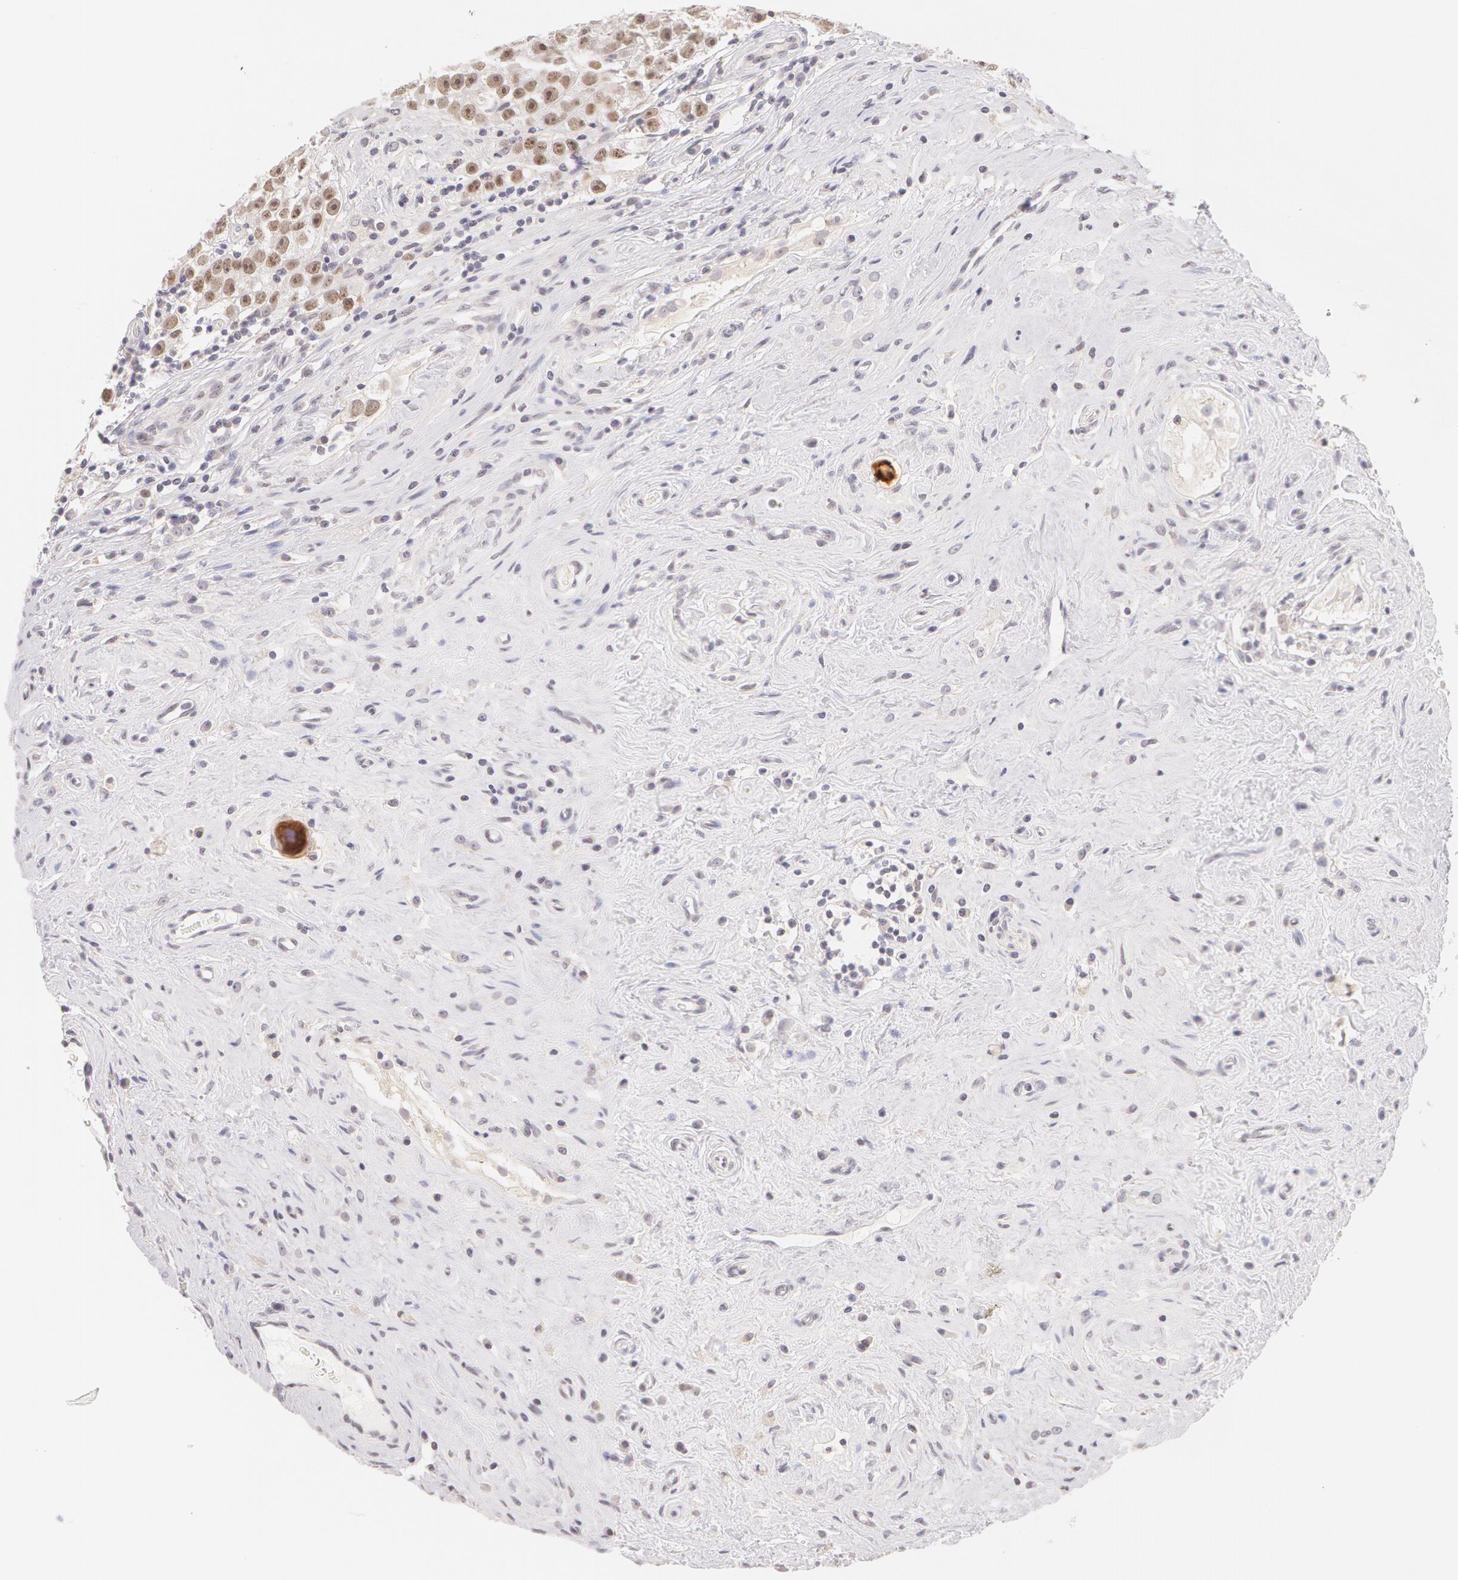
{"staining": {"intensity": "weak", "quantity": ">75%", "location": "nuclear"}, "tissue": "testis cancer", "cell_type": "Tumor cells", "image_type": "cancer", "snomed": [{"axis": "morphology", "description": "Seminoma, NOS"}, {"axis": "topography", "description": "Testis"}], "caption": "An immunohistochemistry image of neoplastic tissue is shown. Protein staining in brown highlights weak nuclear positivity in testis seminoma within tumor cells. Using DAB (brown) and hematoxylin (blue) stains, captured at high magnification using brightfield microscopy.", "gene": "ZNF597", "patient": {"sex": "male", "age": 32}}